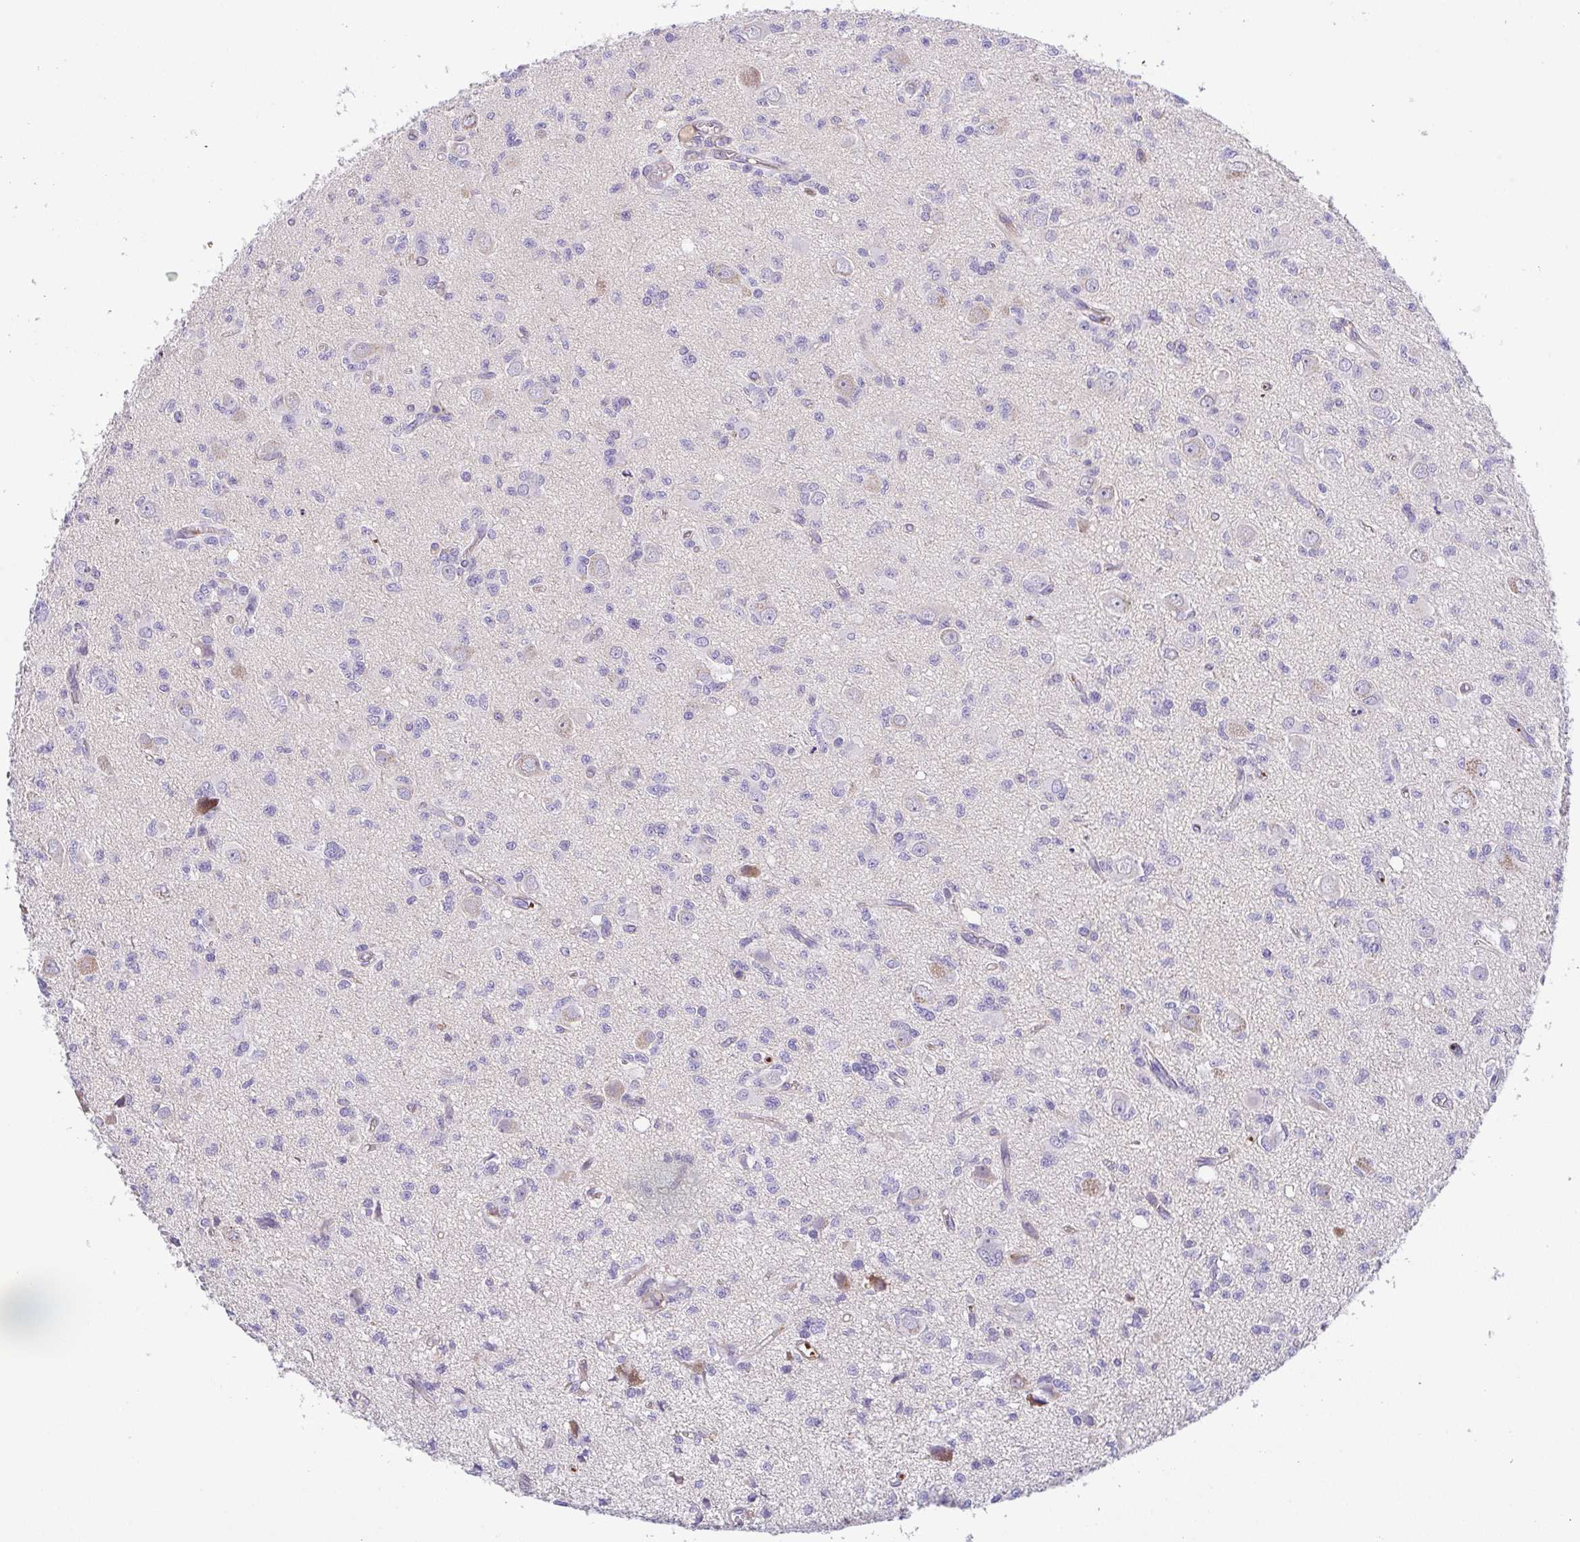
{"staining": {"intensity": "negative", "quantity": "none", "location": "none"}, "tissue": "glioma", "cell_type": "Tumor cells", "image_type": "cancer", "snomed": [{"axis": "morphology", "description": "Glioma, malignant, Low grade"}, {"axis": "topography", "description": "Brain"}], "caption": "DAB (3,3'-diaminobenzidine) immunohistochemical staining of glioma demonstrates no significant positivity in tumor cells. The staining was performed using DAB (3,3'-diaminobenzidine) to visualize the protein expression in brown, while the nuclei were stained in blue with hematoxylin (Magnification: 20x).", "gene": "PRR14L", "patient": {"sex": "male", "age": 64}}